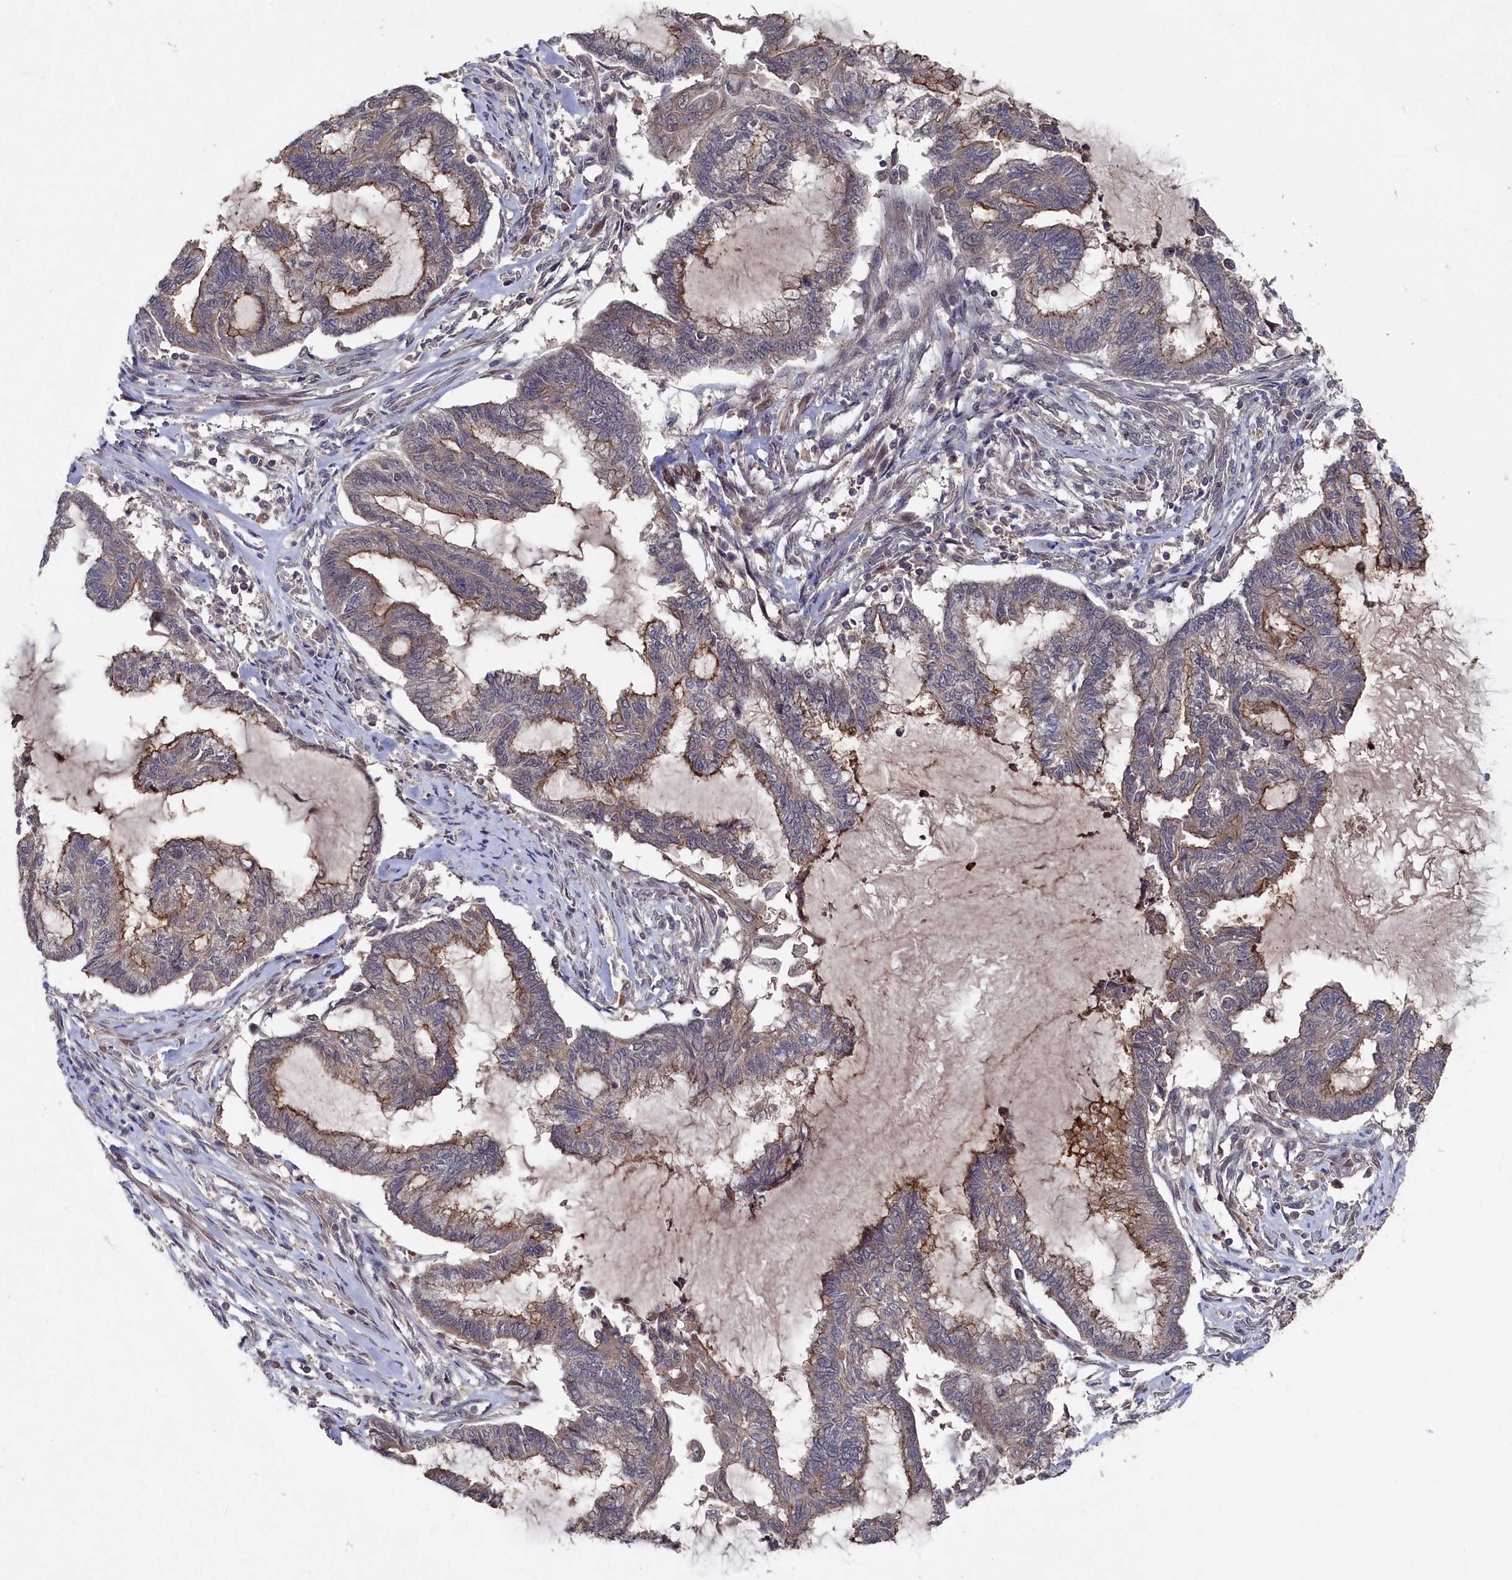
{"staining": {"intensity": "moderate", "quantity": "25%-75%", "location": "cytoplasmic/membranous"}, "tissue": "endometrial cancer", "cell_type": "Tumor cells", "image_type": "cancer", "snomed": [{"axis": "morphology", "description": "Adenocarcinoma, NOS"}, {"axis": "topography", "description": "Endometrium"}], "caption": "Immunohistochemical staining of endometrial adenocarcinoma reveals medium levels of moderate cytoplasmic/membranous protein staining in approximately 25%-75% of tumor cells.", "gene": "TMC5", "patient": {"sex": "female", "age": 86}}